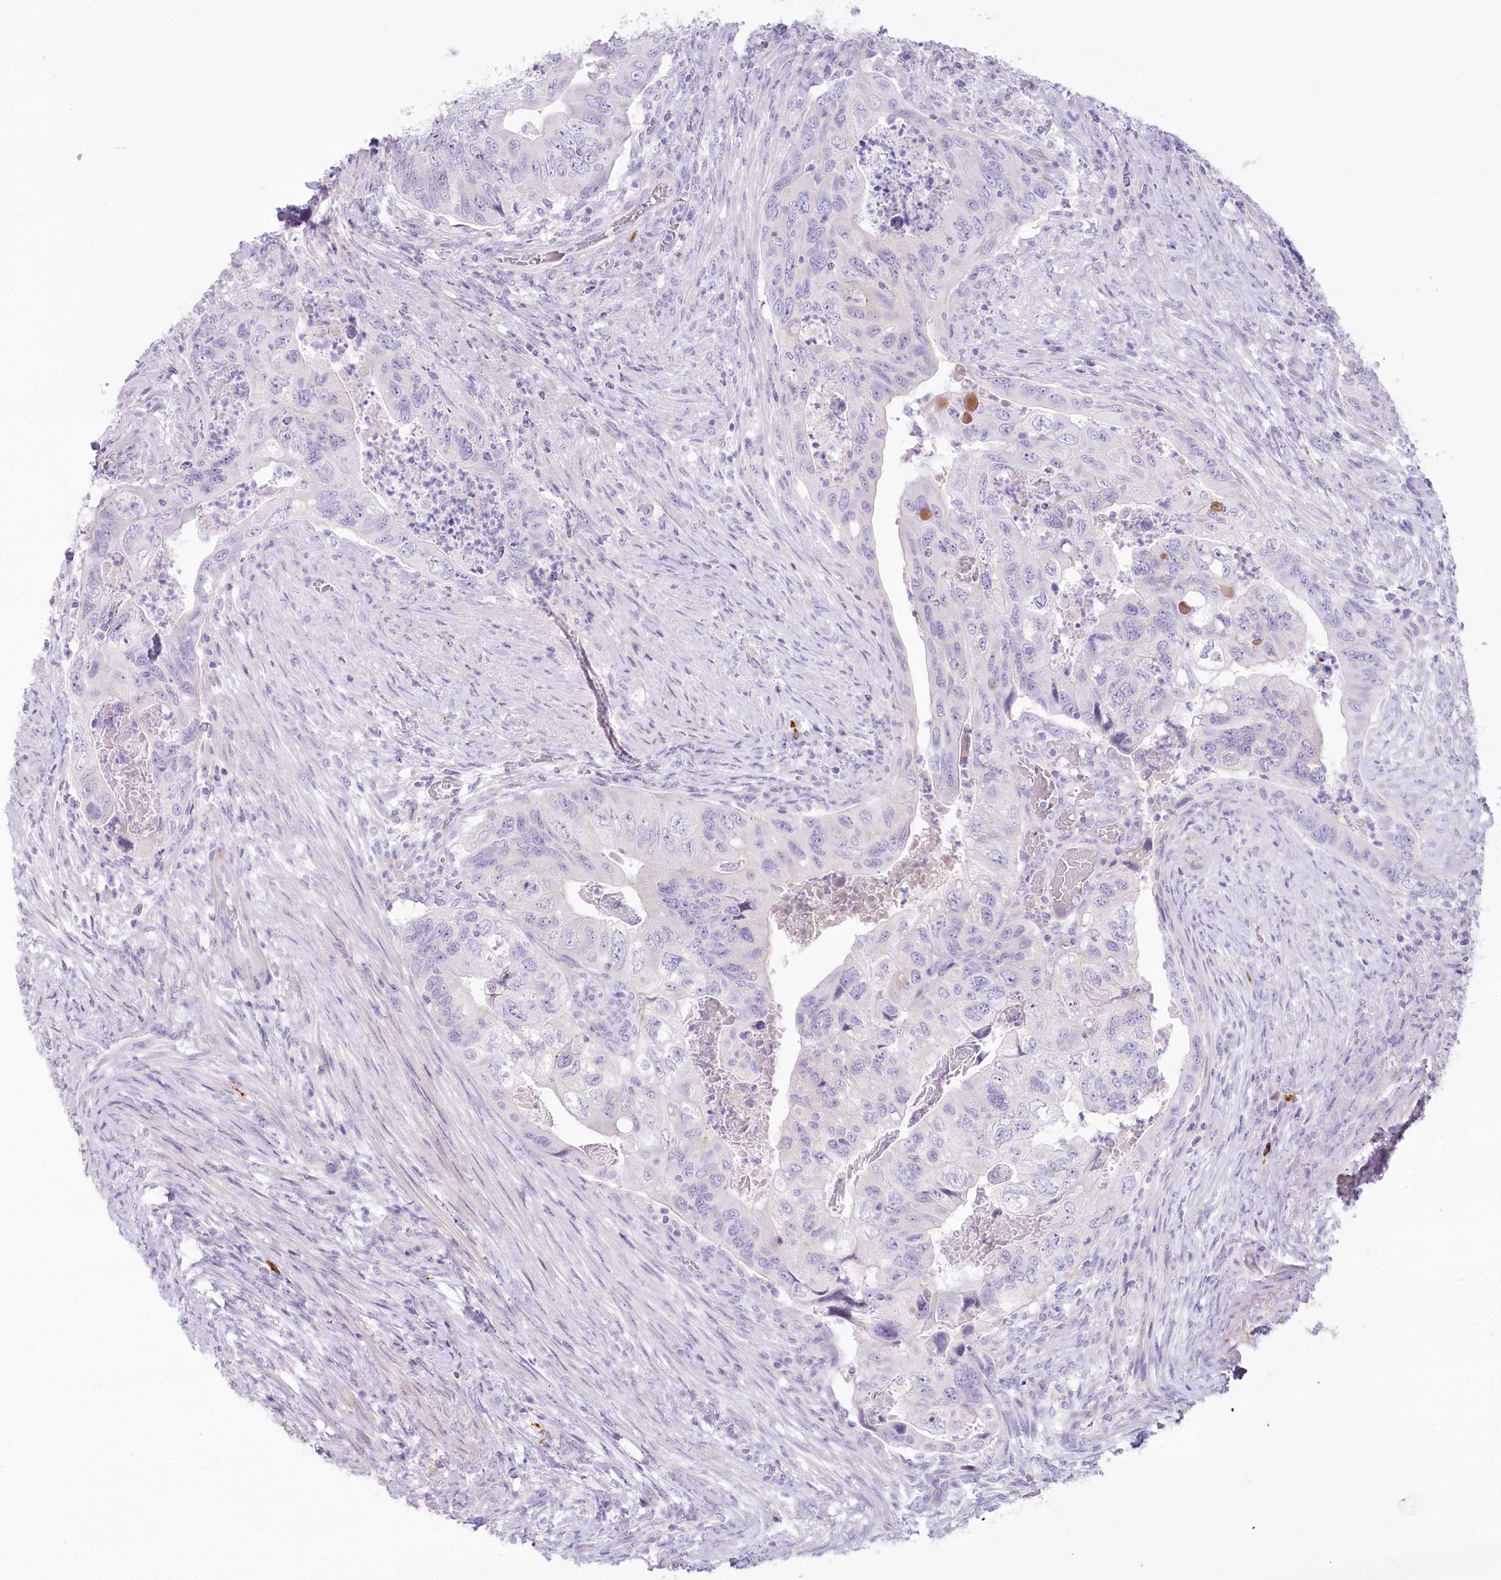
{"staining": {"intensity": "negative", "quantity": "none", "location": "none"}, "tissue": "colorectal cancer", "cell_type": "Tumor cells", "image_type": "cancer", "snomed": [{"axis": "morphology", "description": "Adenocarcinoma, NOS"}, {"axis": "topography", "description": "Rectum"}], "caption": "DAB (3,3'-diaminobenzidine) immunohistochemical staining of human adenocarcinoma (colorectal) displays no significant staining in tumor cells.", "gene": "MYOZ1", "patient": {"sex": "male", "age": 63}}